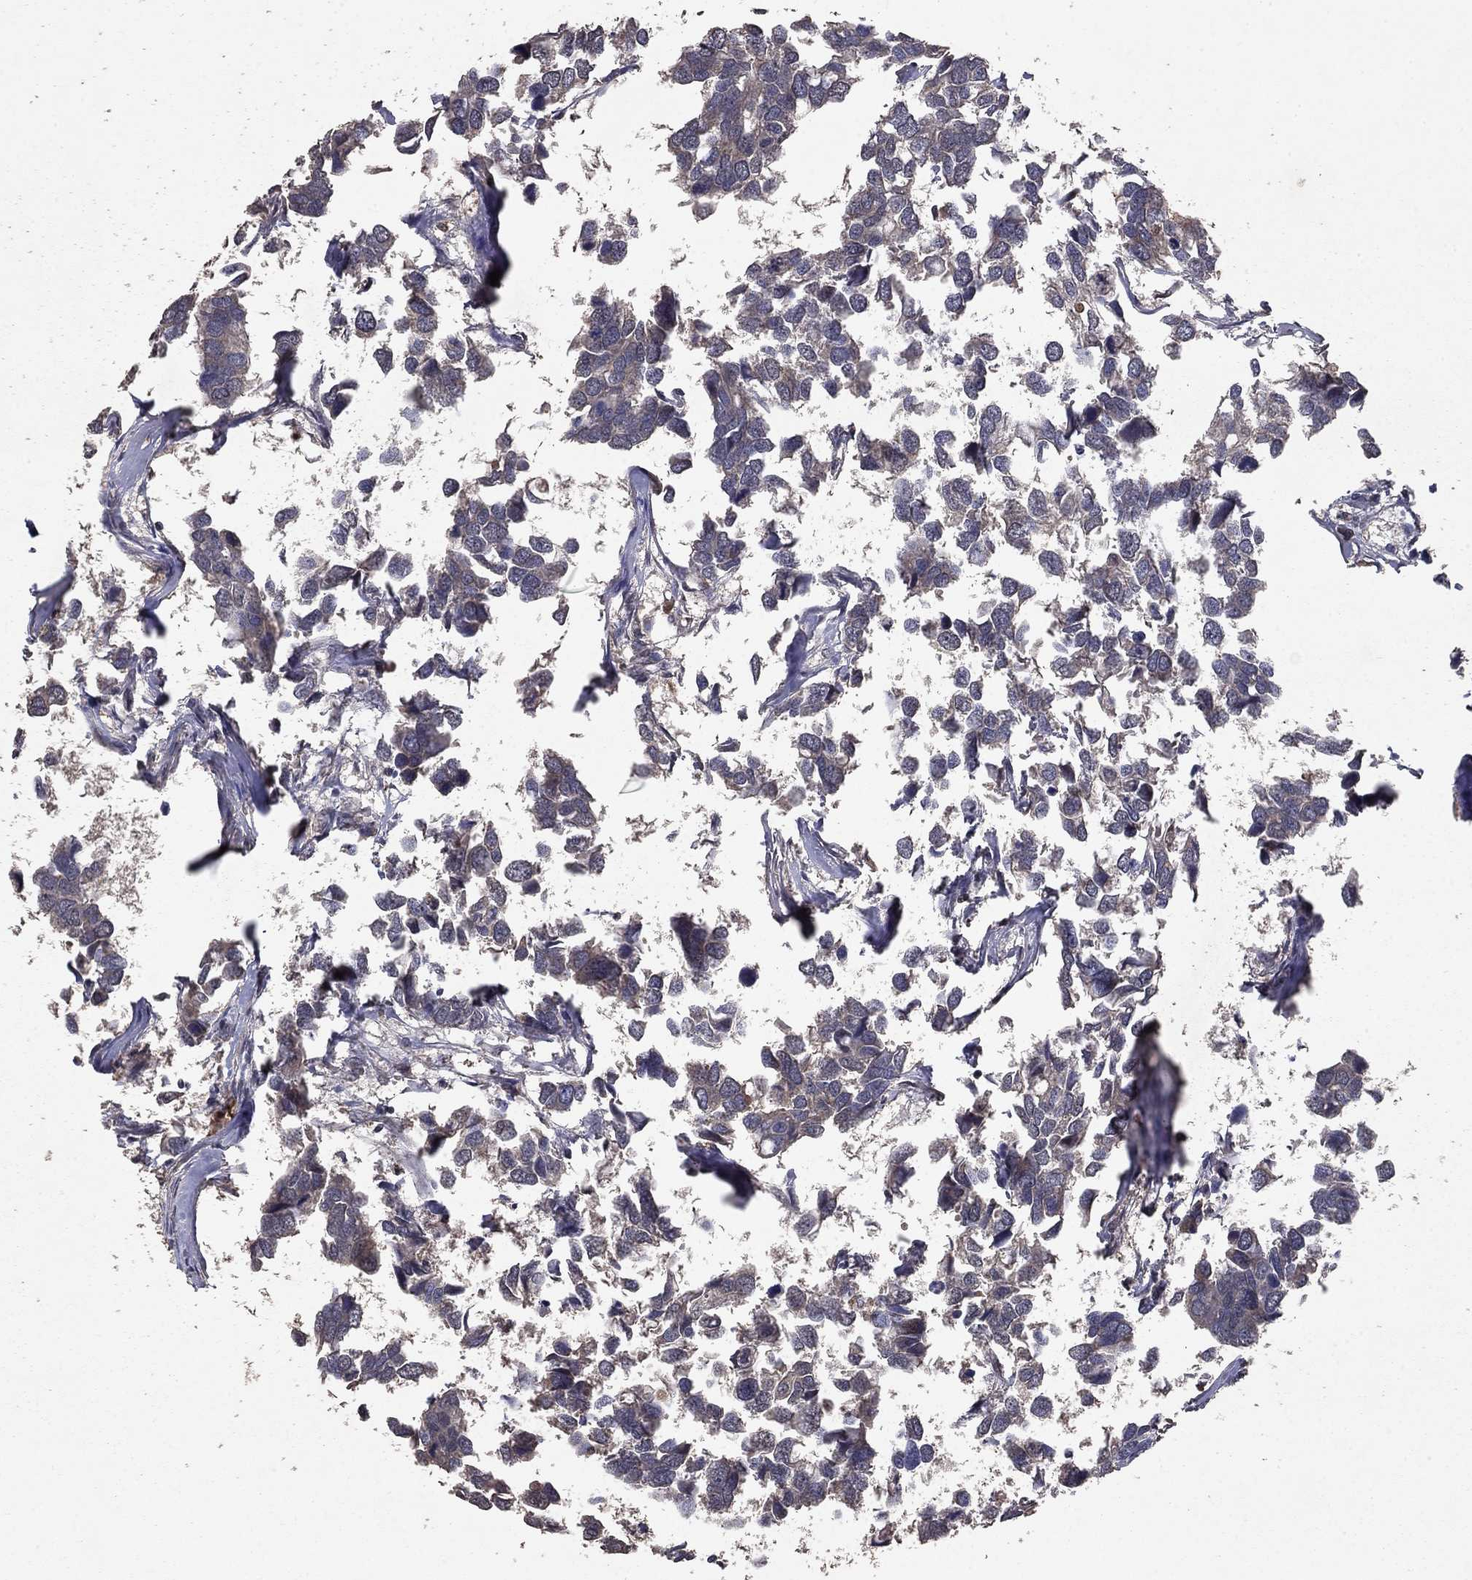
{"staining": {"intensity": "negative", "quantity": "none", "location": "none"}, "tissue": "breast cancer", "cell_type": "Tumor cells", "image_type": "cancer", "snomed": [{"axis": "morphology", "description": "Duct carcinoma"}, {"axis": "topography", "description": "Breast"}], "caption": "This is an immunohistochemistry histopathology image of human infiltrating ductal carcinoma (breast). There is no staining in tumor cells.", "gene": "DHRS1", "patient": {"sex": "female", "age": 83}}